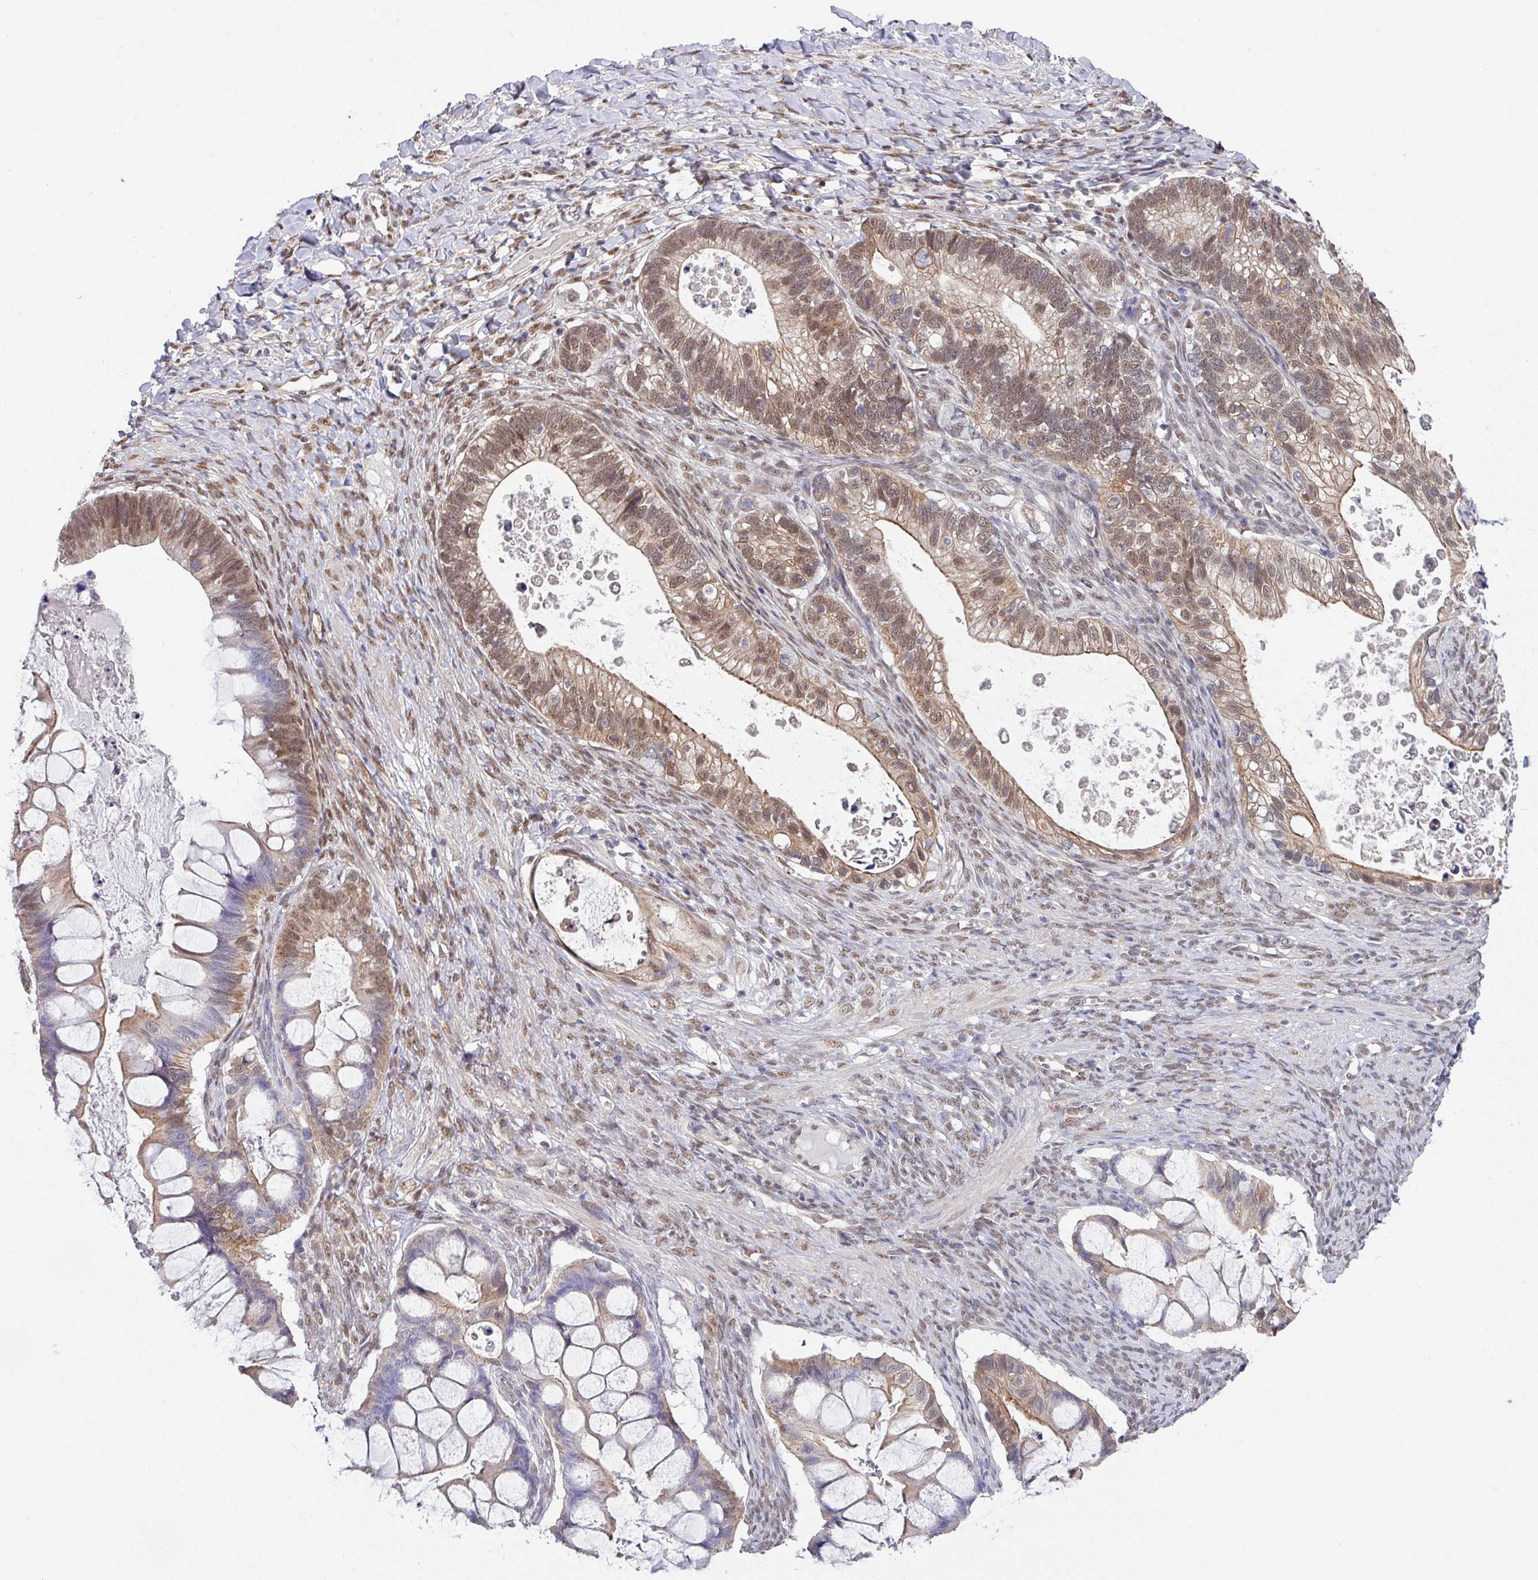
{"staining": {"intensity": "moderate", "quantity": "25%-75%", "location": "cytoplasmic/membranous,nuclear"}, "tissue": "ovarian cancer", "cell_type": "Tumor cells", "image_type": "cancer", "snomed": [{"axis": "morphology", "description": "Cystadenocarcinoma, mucinous, NOS"}, {"axis": "topography", "description": "Ovary"}], "caption": "Tumor cells exhibit medium levels of moderate cytoplasmic/membranous and nuclear staining in about 25%-75% of cells in human ovarian cancer (mucinous cystadenocarcinoma). The staining is performed using DAB (3,3'-diaminobenzidine) brown chromogen to label protein expression. The nuclei are counter-stained blue using hematoxylin.", "gene": "TMED5", "patient": {"sex": "female", "age": 61}}